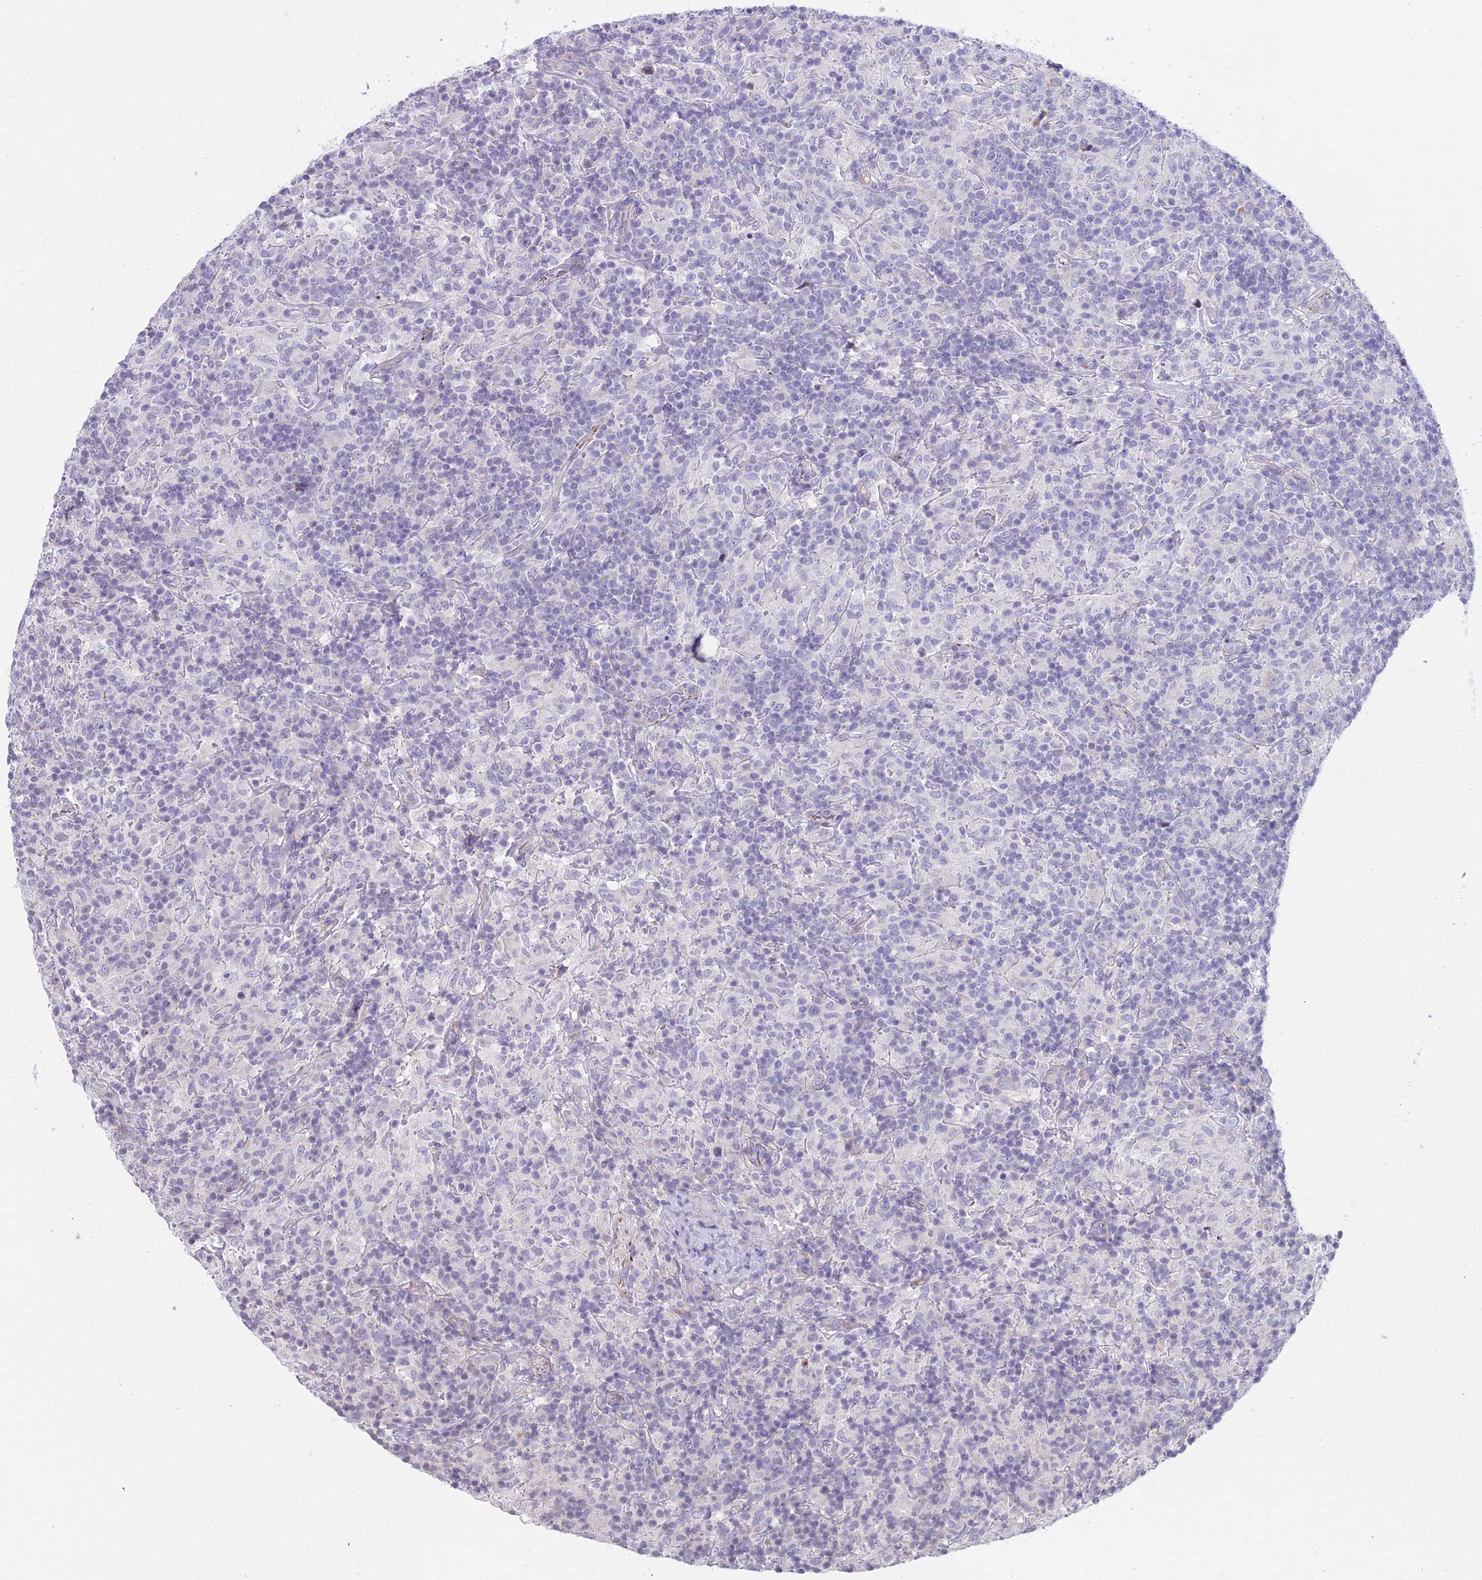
{"staining": {"intensity": "negative", "quantity": "none", "location": "none"}, "tissue": "lymphoma", "cell_type": "Tumor cells", "image_type": "cancer", "snomed": [{"axis": "morphology", "description": "Hodgkin's disease, NOS"}, {"axis": "topography", "description": "Lymph node"}], "caption": "An immunohistochemistry (IHC) histopathology image of lymphoma is shown. There is no staining in tumor cells of lymphoma. The staining is performed using DAB brown chromogen with nuclei counter-stained in using hematoxylin.", "gene": "RPS26", "patient": {"sex": "male", "age": 70}}